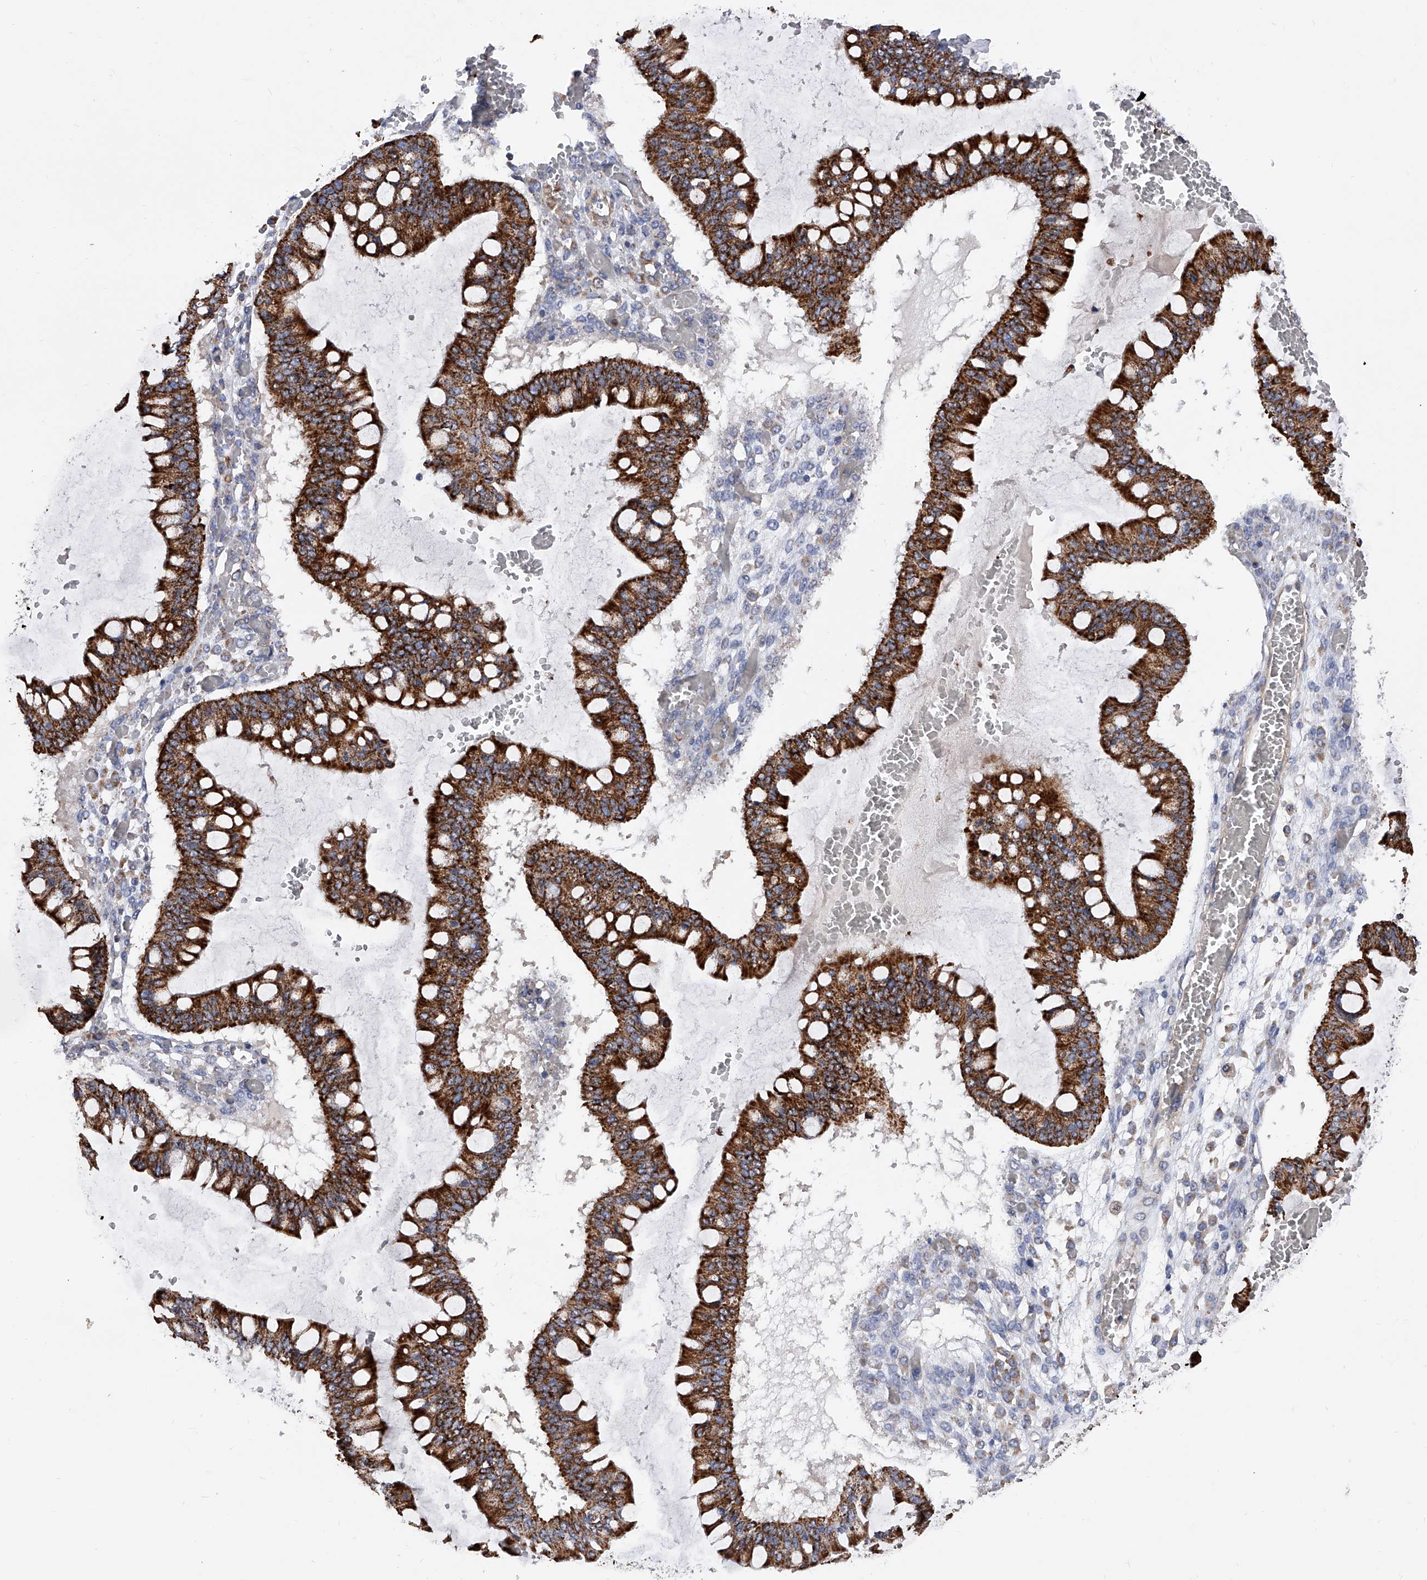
{"staining": {"intensity": "strong", "quantity": ">75%", "location": "cytoplasmic/membranous"}, "tissue": "ovarian cancer", "cell_type": "Tumor cells", "image_type": "cancer", "snomed": [{"axis": "morphology", "description": "Cystadenocarcinoma, mucinous, NOS"}, {"axis": "topography", "description": "Ovary"}], "caption": "High-magnification brightfield microscopy of ovarian cancer stained with DAB (3,3'-diaminobenzidine) (brown) and counterstained with hematoxylin (blue). tumor cells exhibit strong cytoplasmic/membranous positivity is appreciated in about>75% of cells. (DAB (3,3'-diaminobenzidine) = brown stain, brightfield microscopy at high magnification).", "gene": "PDSS2", "patient": {"sex": "female", "age": 73}}